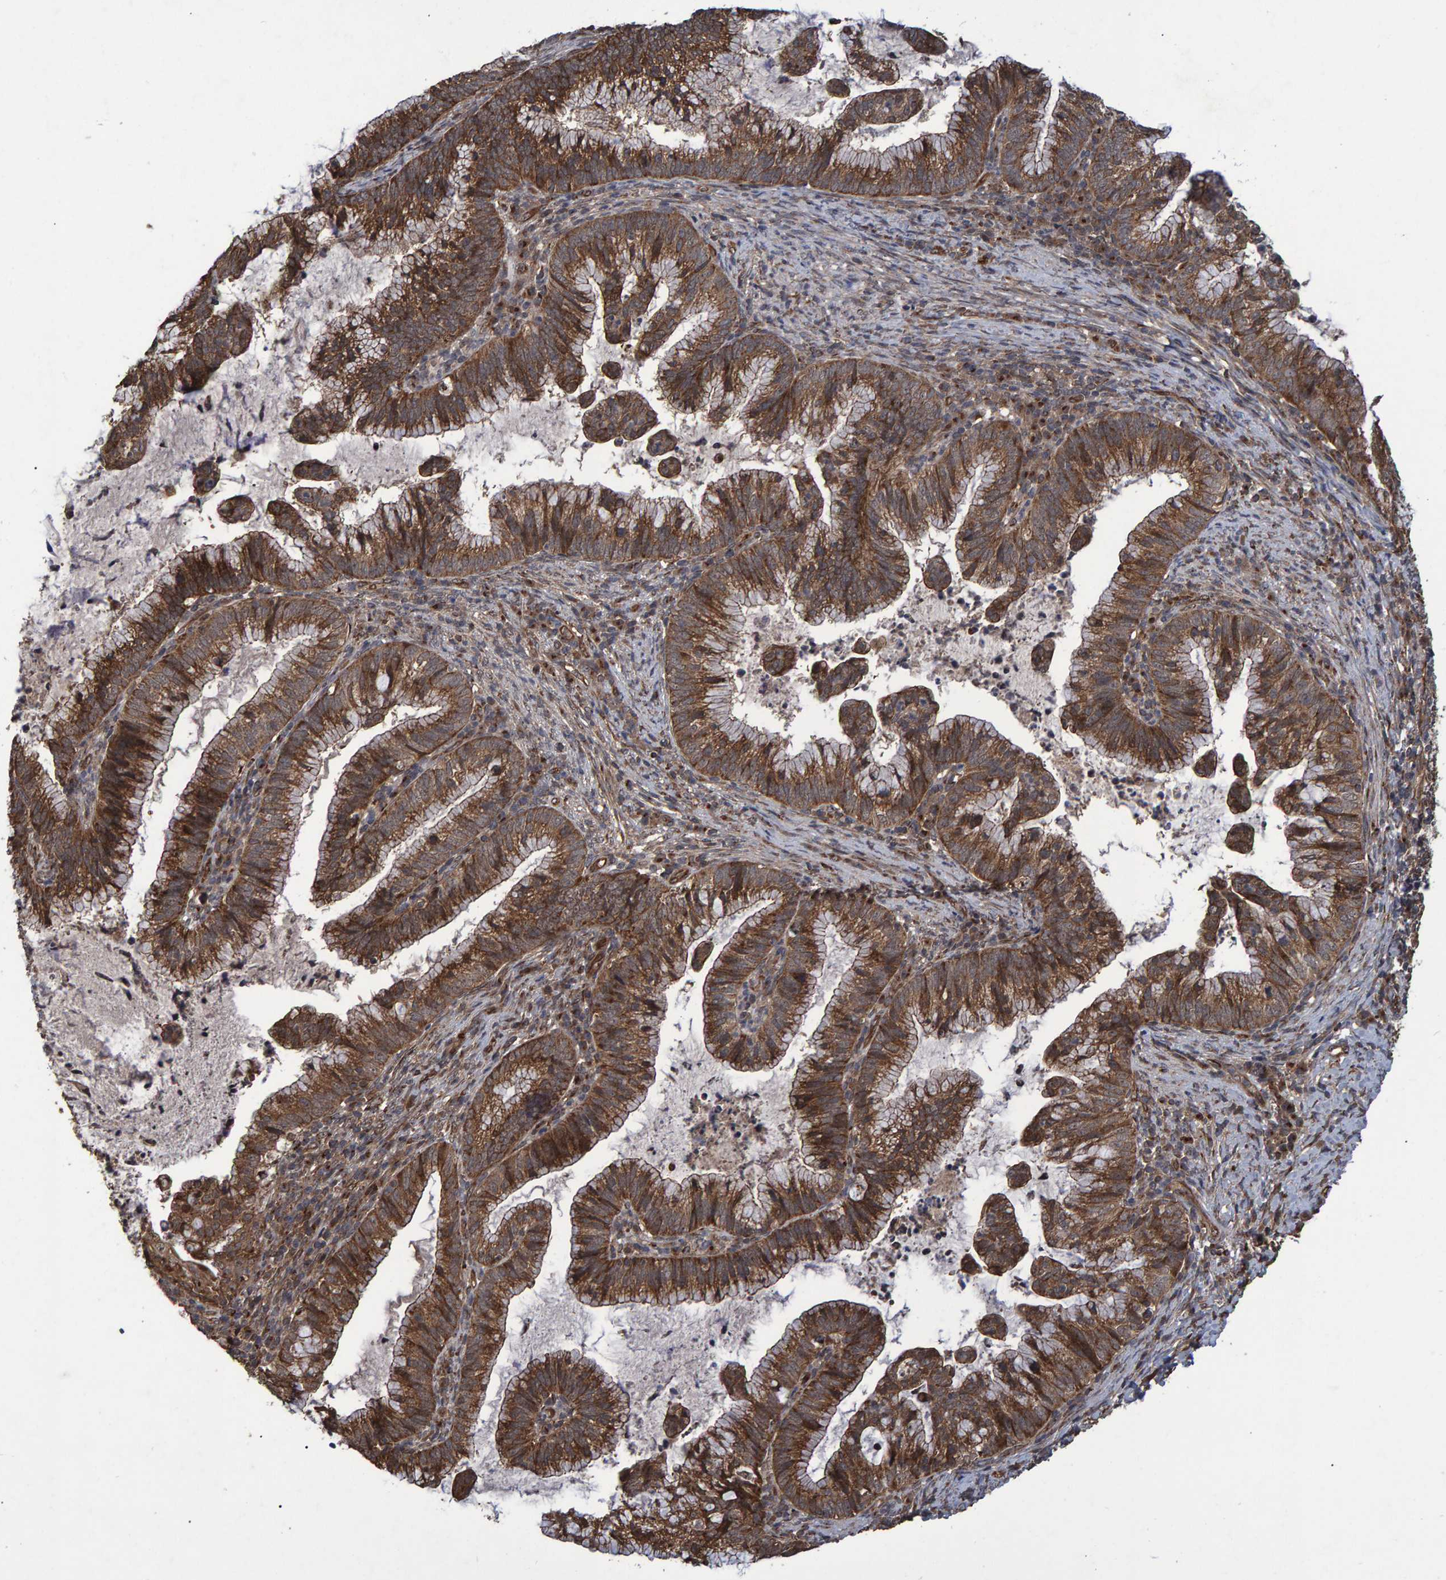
{"staining": {"intensity": "strong", "quantity": ">75%", "location": "cytoplasmic/membranous"}, "tissue": "cervical cancer", "cell_type": "Tumor cells", "image_type": "cancer", "snomed": [{"axis": "morphology", "description": "Adenocarcinoma, NOS"}, {"axis": "topography", "description": "Cervix"}], "caption": "Immunohistochemistry histopathology image of cervical adenocarcinoma stained for a protein (brown), which shows high levels of strong cytoplasmic/membranous positivity in about >75% of tumor cells.", "gene": "TRIM68", "patient": {"sex": "female", "age": 36}}